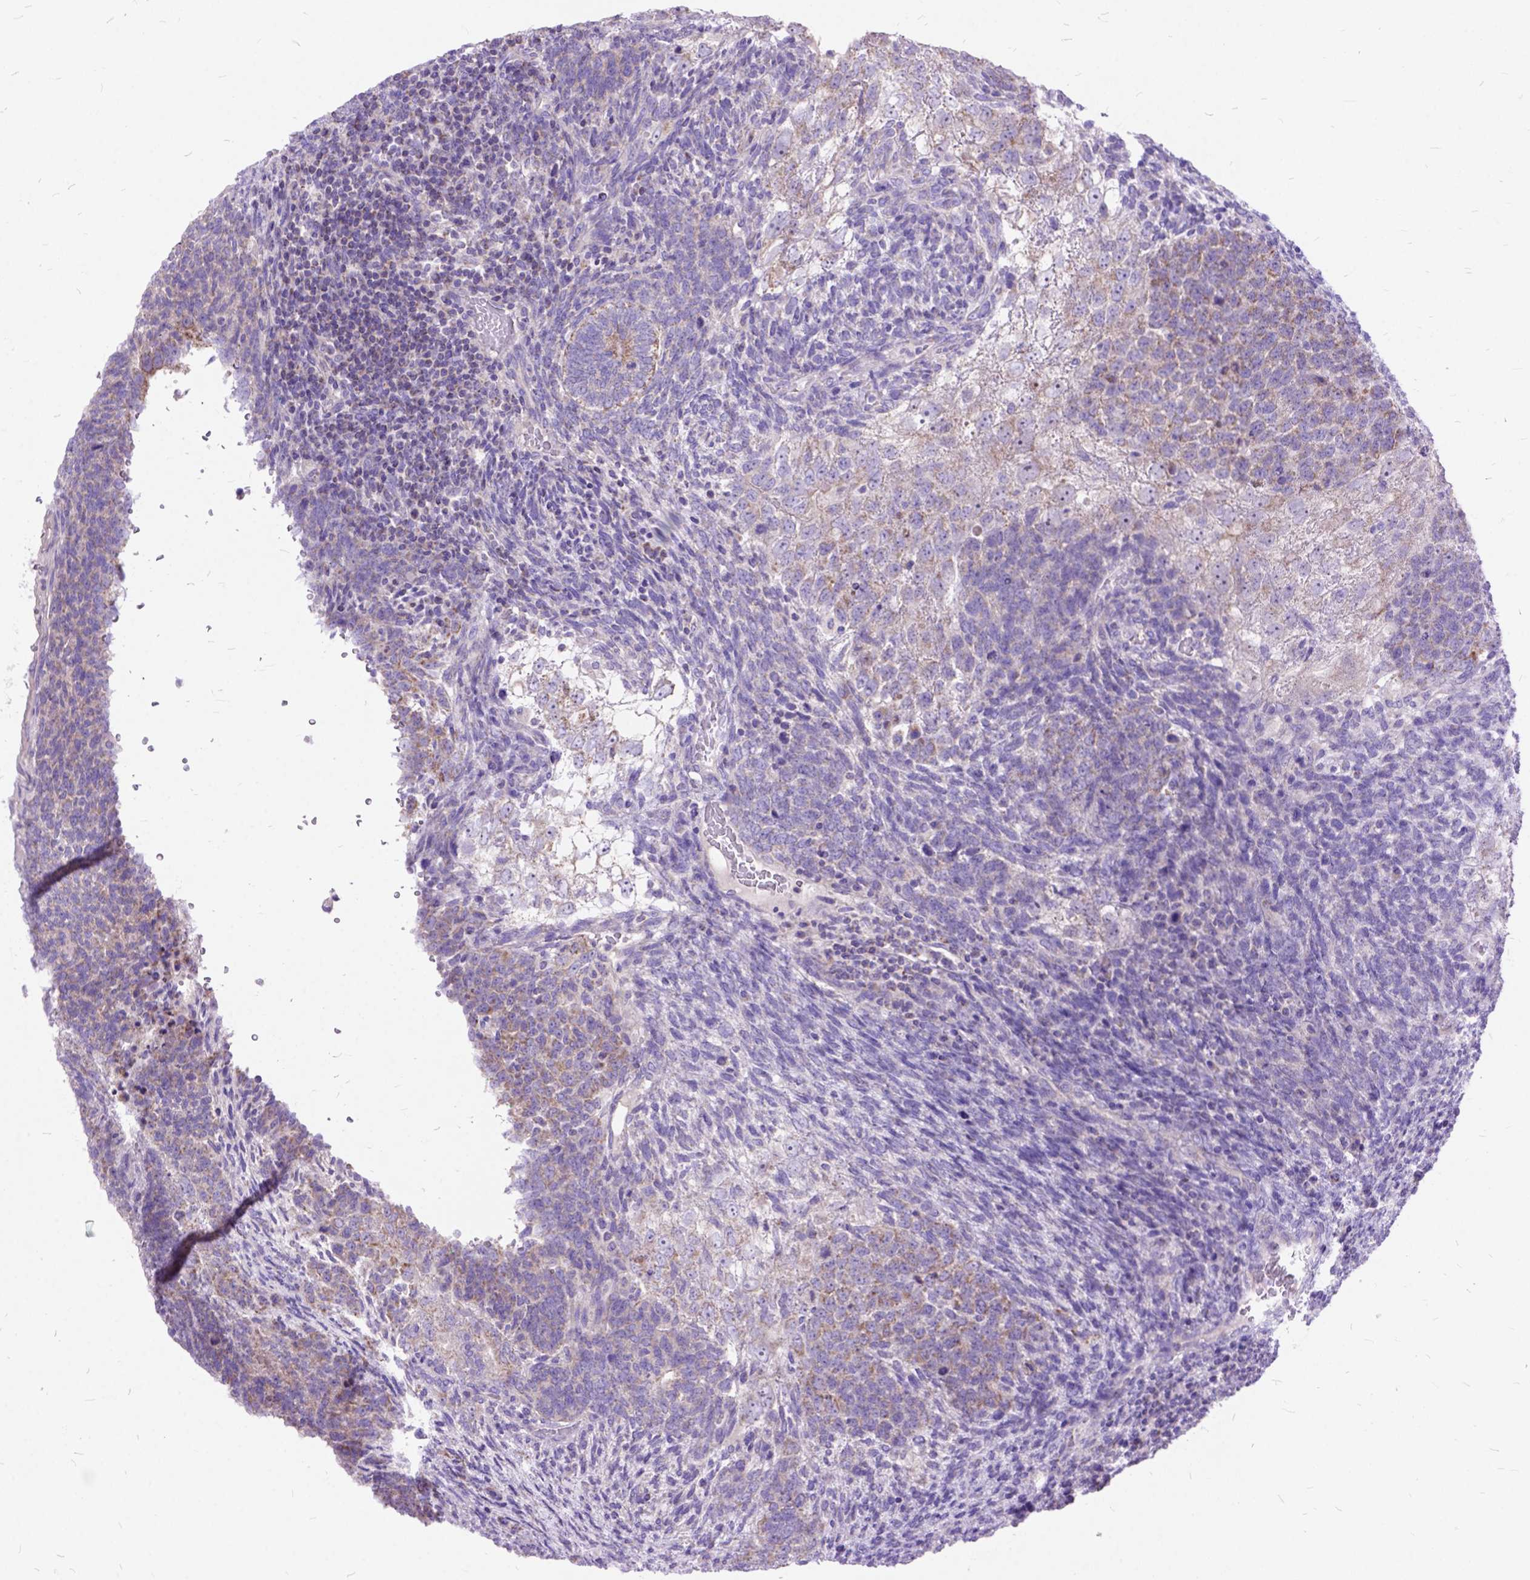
{"staining": {"intensity": "negative", "quantity": "none", "location": "none"}, "tissue": "testis cancer", "cell_type": "Tumor cells", "image_type": "cancer", "snomed": [{"axis": "morphology", "description": "Normal tissue, NOS"}, {"axis": "morphology", "description": "Carcinoma, Embryonal, NOS"}, {"axis": "topography", "description": "Testis"}, {"axis": "topography", "description": "Epididymis"}], "caption": "Photomicrograph shows no significant protein expression in tumor cells of testis cancer (embryonal carcinoma).", "gene": "CTAG2", "patient": {"sex": "male", "age": 23}}